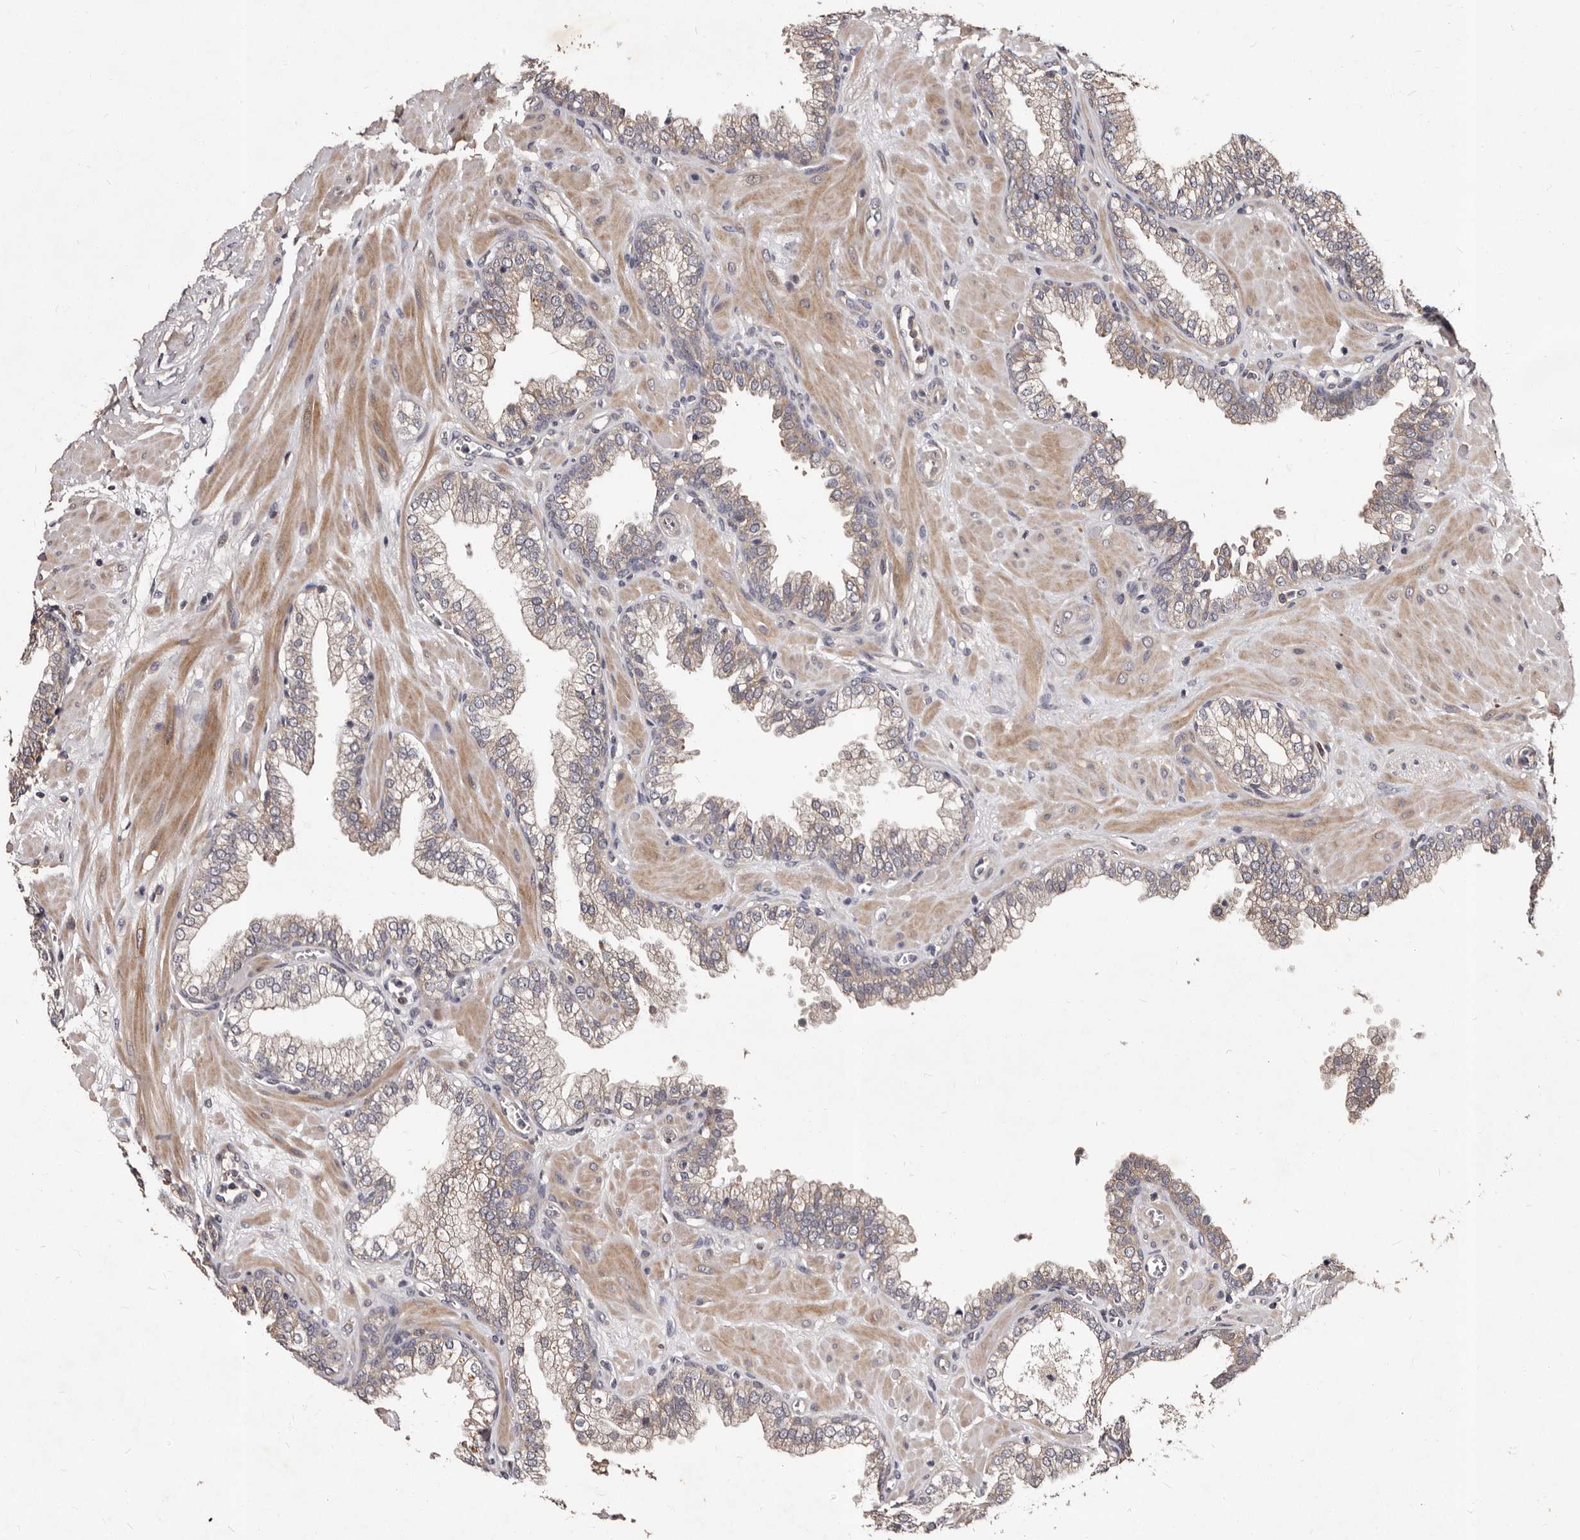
{"staining": {"intensity": "weak", "quantity": "<25%", "location": "cytoplasmic/membranous"}, "tissue": "prostate", "cell_type": "Glandular cells", "image_type": "normal", "snomed": [{"axis": "morphology", "description": "Normal tissue, NOS"}, {"axis": "morphology", "description": "Urothelial carcinoma, Low grade"}, {"axis": "topography", "description": "Urinary bladder"}, {"axis": "topography", "description": "Prostate"}], "caption": "This histopathology image is of benign prostate stained with immunohistochemistry to label a protein in brown with the nuclei are counter-stained blue. There is no positivity in glandular cells. Brightfield microscopy of IHC stained with DAB (3,3'-diaminobenzidine) (brown) and hematoxylin (blue), captured at high magnification.", "gene": "MKRN3", "patient": {"sex": "male", "age": 60}}